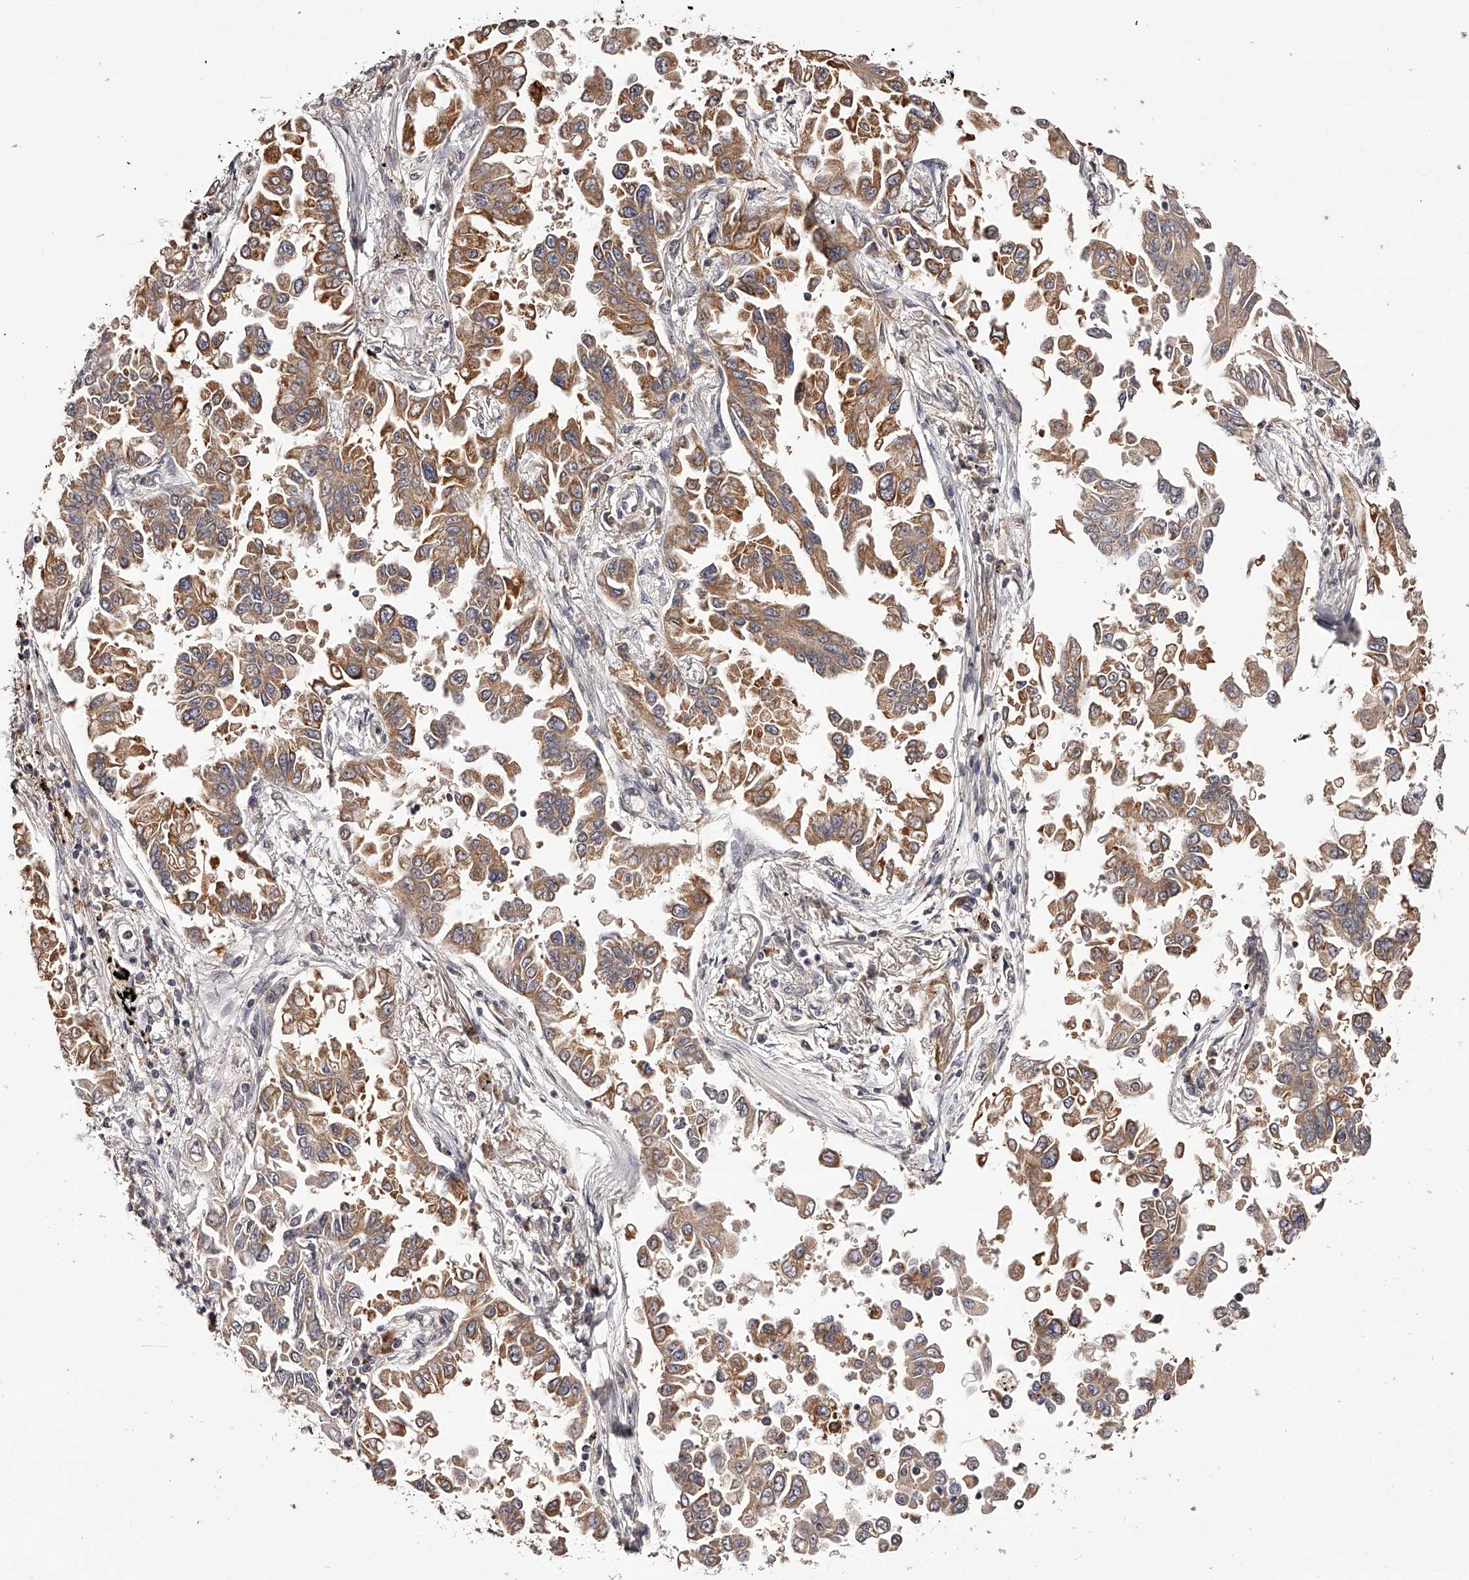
{"staining": {"intensity": "moderate", "quantity": ">75%", "location": "cytoplasmic/membranous"}, "tissue": "lung cancer", "cell_type": "Tumor cells", "image_type": "cancer", "snomed": [{"axis": "morphology", "description": "Adenocarcinoma, NOS"}, {"axis": "topography", "description": "Lung"}], "caption": "A medium amount of moderate cytoplasmic/membranous expression is identified in about >75% of tumor cells in lung cancer (adenocarcinoma) tissue.", "gene": "ODF2L", "patient": {"sex": "female", "age": 67}}